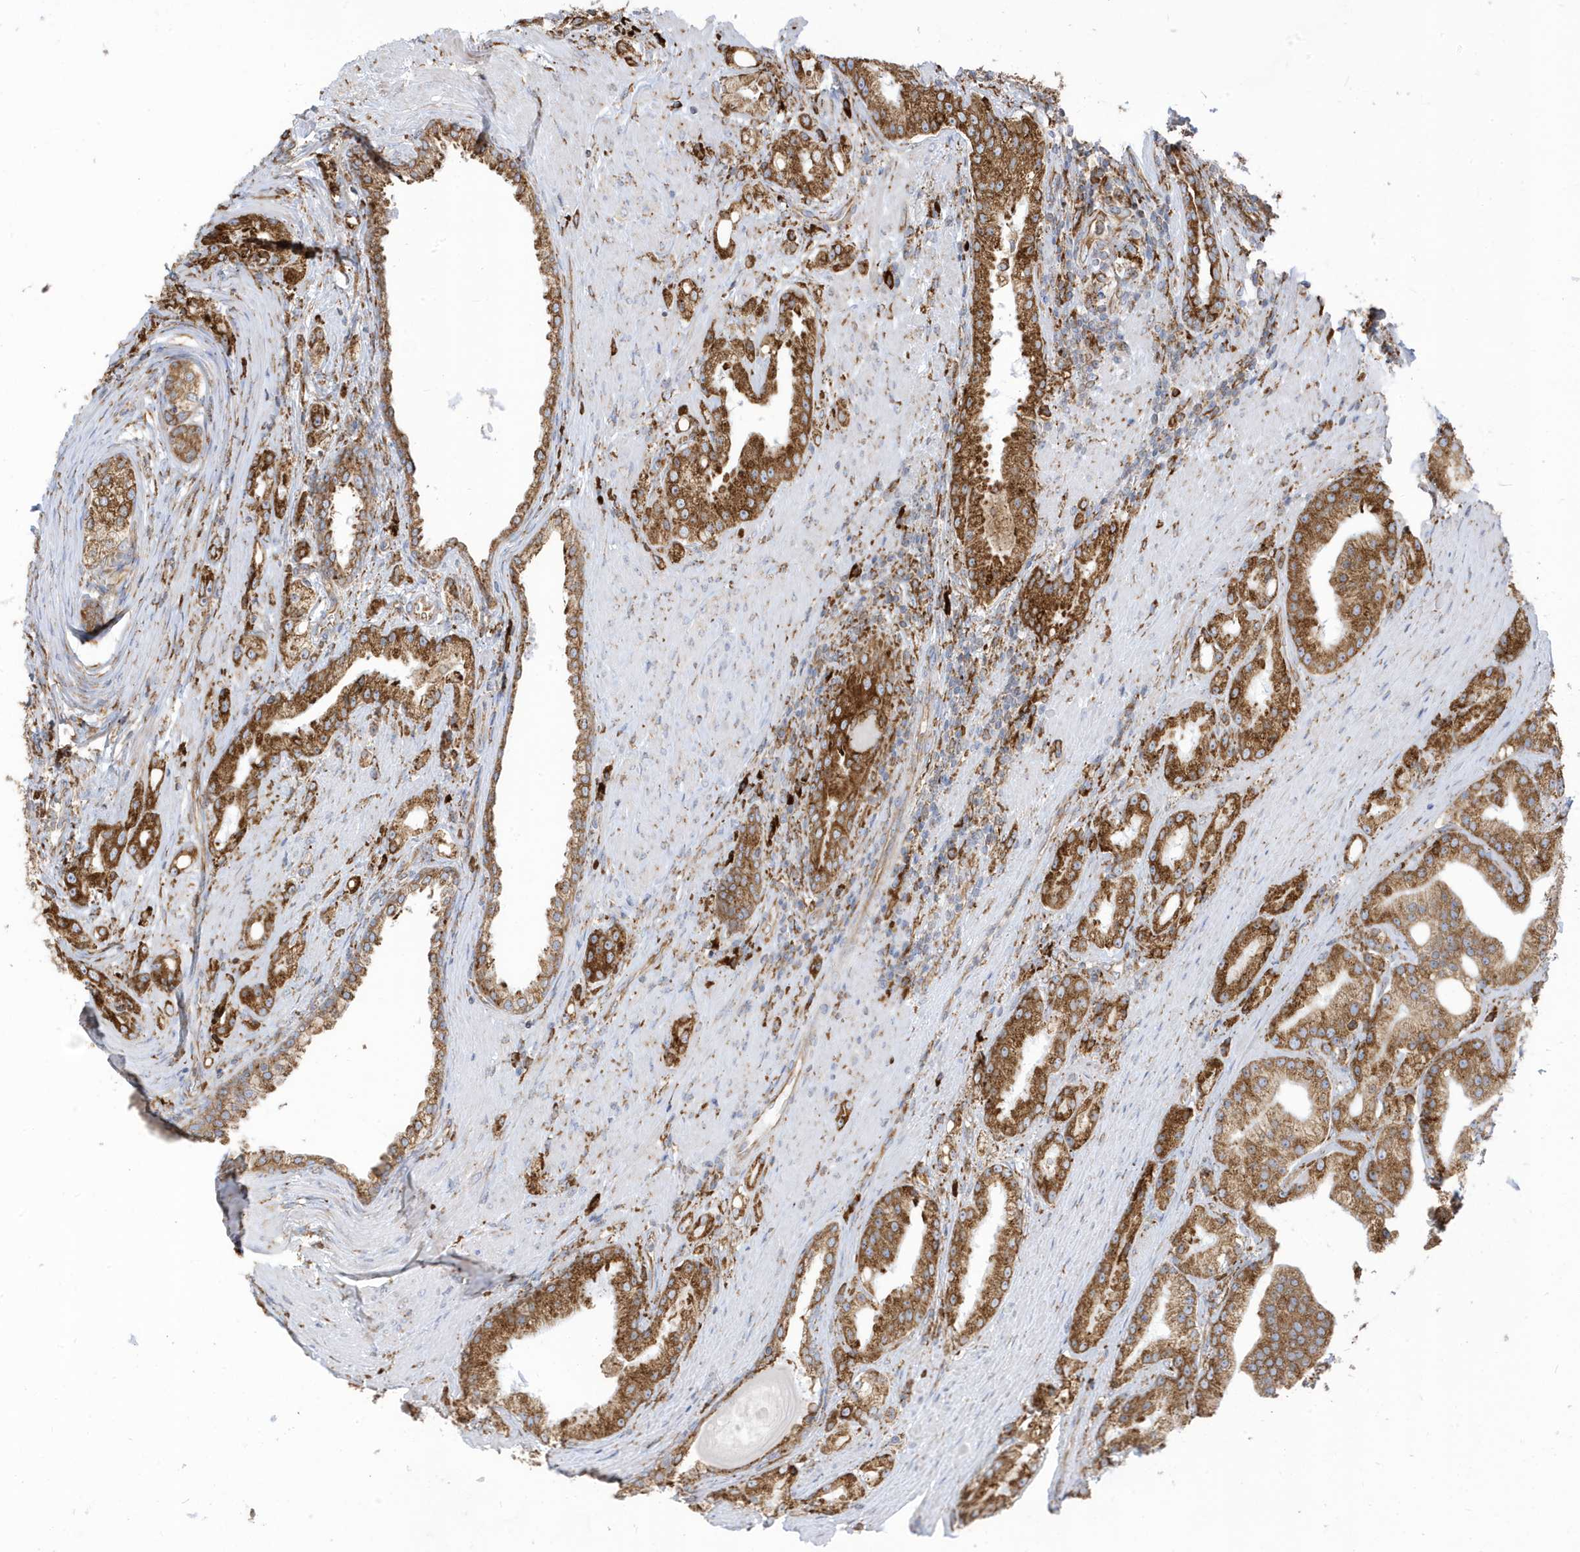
{"staining": {"intensity": "strong", "quantity": ">75%", "location": "cytoplasmic/membranous"}, "tissue": "prostate cancer", "cell_type": "Tumor cells", "image_type": "cancer", "snomed": [{"axis": "morphology", "description": "Adenocarcinoma, Low grade"}, {"axis": "topography", "description": "Prostate"}], "caption": "An image showing strong cytoplasmic/membranous positivity in about >75% of tumor cells in prostate cancer, as visualized by brown immunohistochemical staining.", "gene": "PDIA6", "patient": {"sex": "male", "age": 67}}